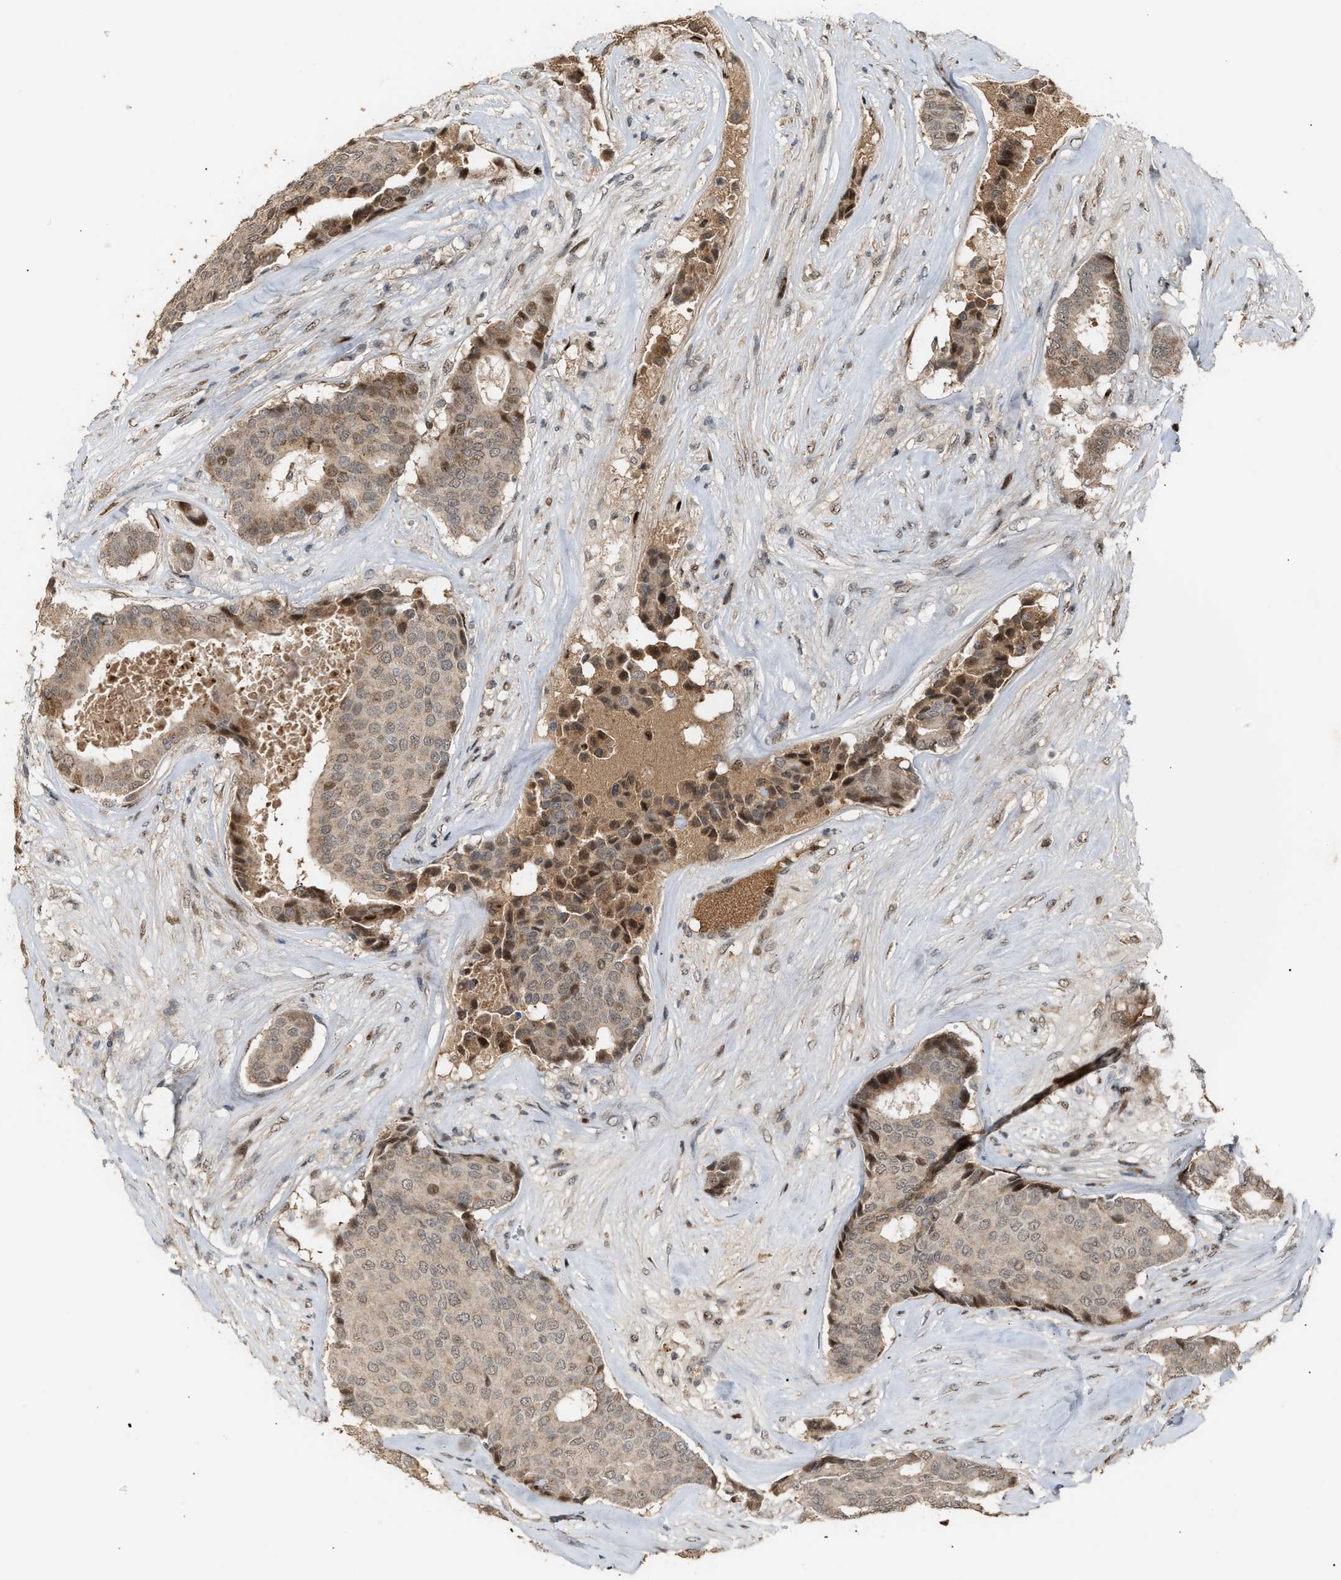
{"staining": {"intensity": "weak", "quantity": ">75%", "location": "cytoplasmic/membranous,nuclear"}, "tissue": "breast cancer", "cell_type": "Tumor cells", "image_type": "cancer", "snomed": [{"axis": "morphology", "description": "Duct carcinoma"}, {"axis": "topography", "description": "Breast"}], "caption": "Breast invasive ductal carcinoma tissue exhibits weak cytoplasmic/membranous and nuclear expression in approximately >75% of tumor cells", "gene": "ZFAND5", "patient": {"sex": "female", "age": 75}}